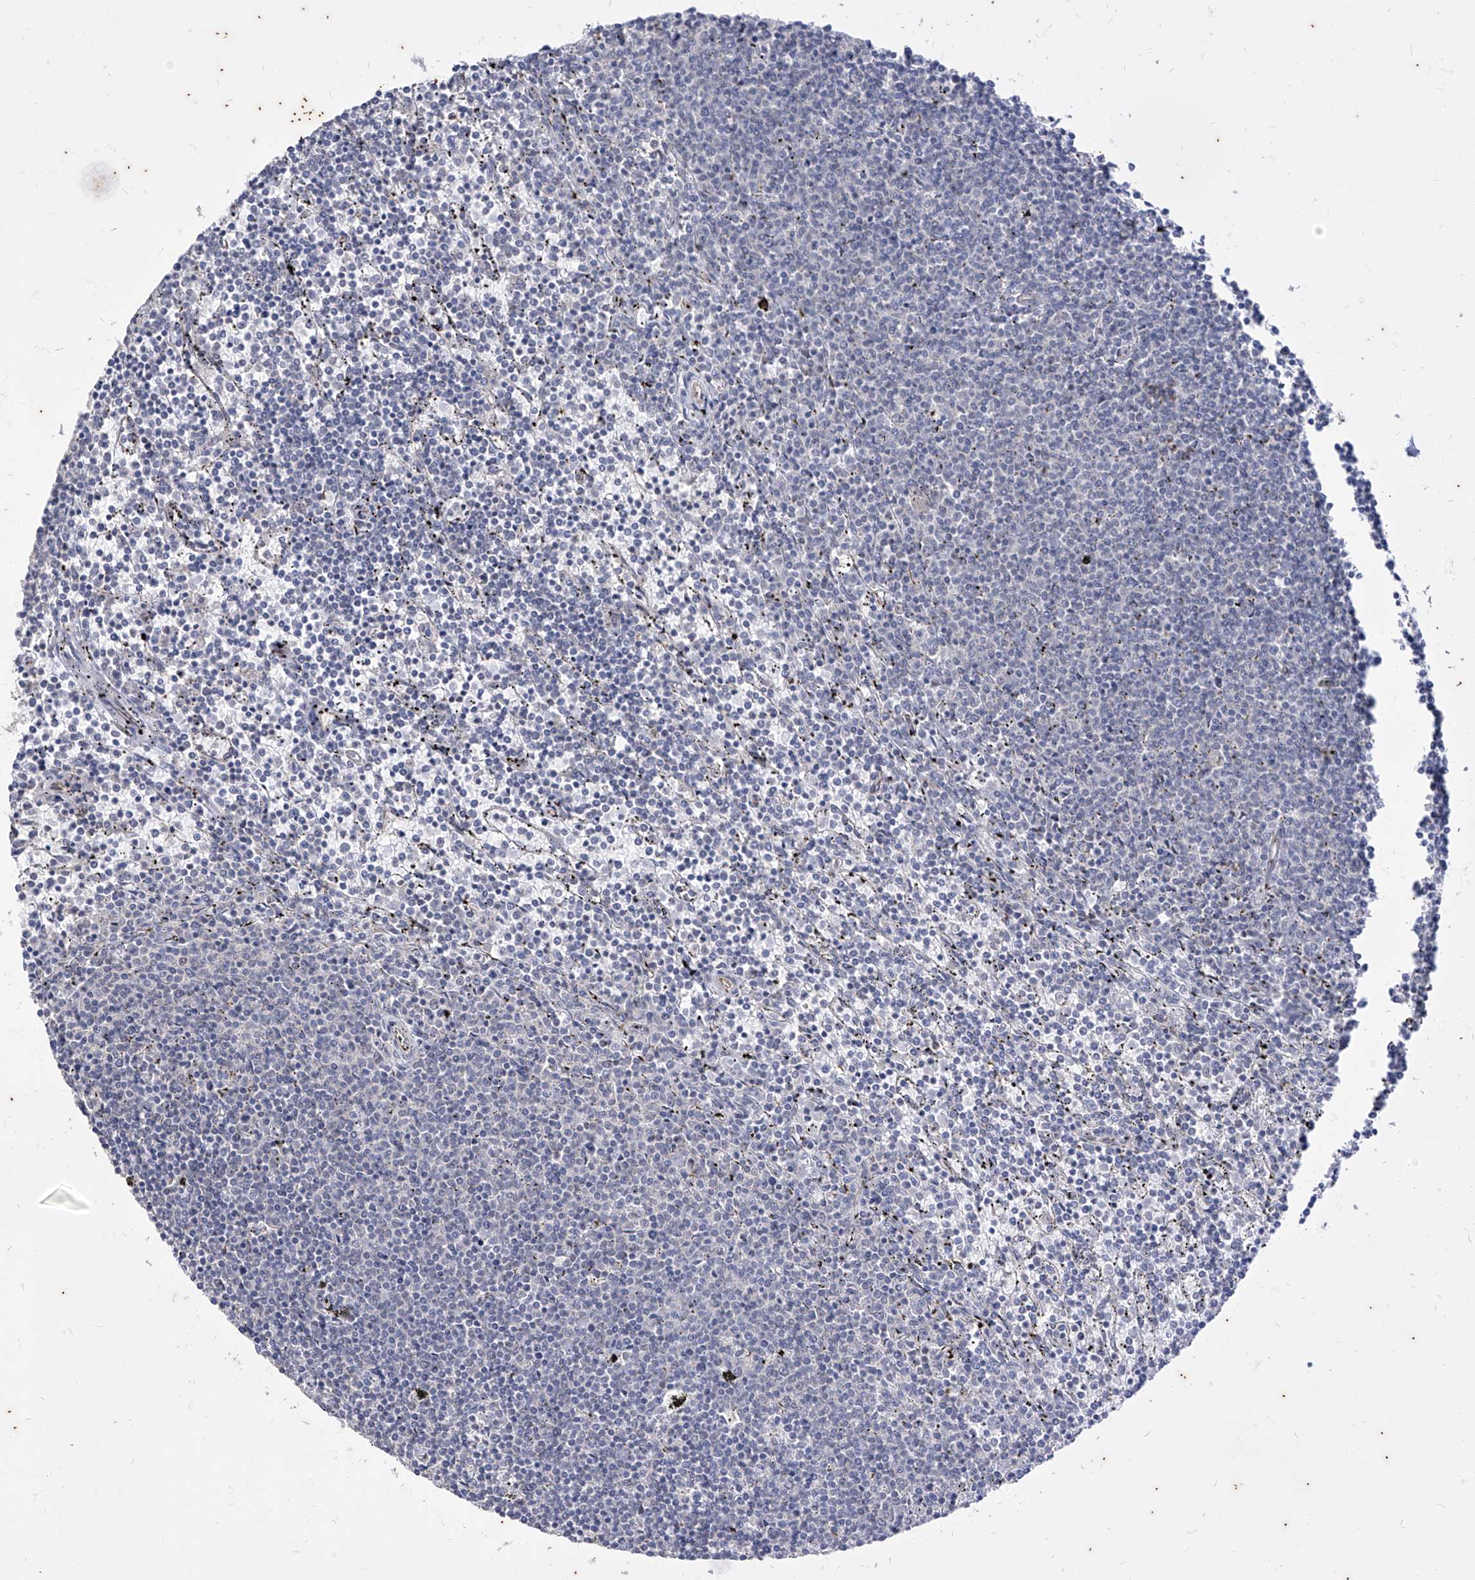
{"staining": {"intensity": "negative", "quantity": "none", "location": "none"}, "tissue": "lymphoma", "cell_type": "Tumor cells", "image_type": "cancer", "snomed": [{"axis": "morphology", "description": "Malignant lymphoma, non-Hodgkin's type, Low grade"}, {"axis": "topography", "description": "Spleen"}], "caption": "IHC of malignant lymphoma, non-Hodgkin's type (low-grade) exhibits no expression in tumor cells.", "gene": "PHF20L1", "patient": {"sex": "female", "age": 50}}